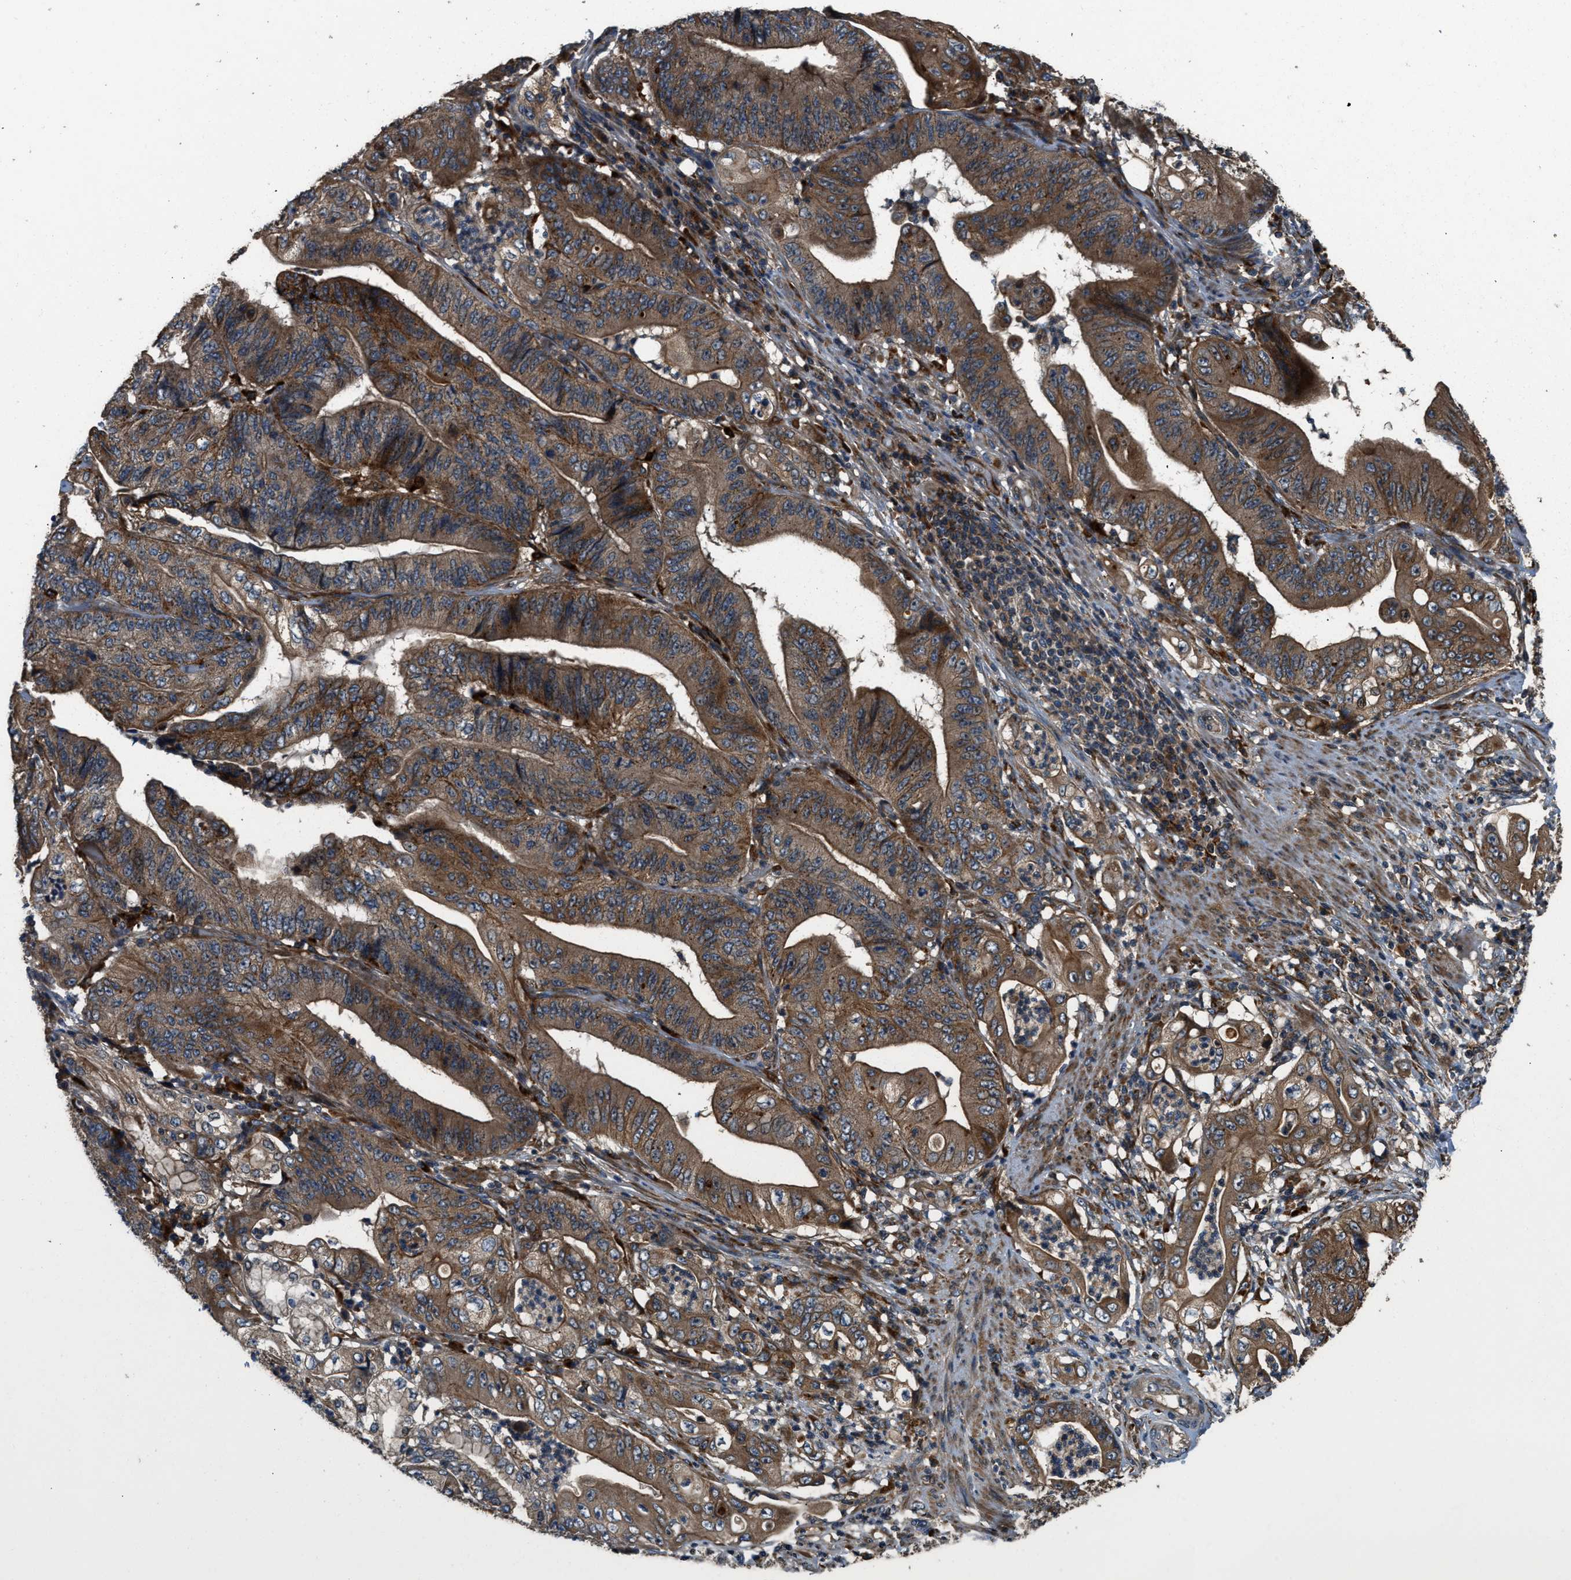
{"staining": {"intensity": "moderate", "quantity": ">75%", "location": "cytoplasmic/membranous"}, "tissue": "stomach cancer", "cell_type": "Tumor cells", "image_type": "cancer", "snomed": [{"axis": "morphology", "description": "Adenocarcinoma, NOS"}, {"axis": "topography", "description": "Stomach"}], "caption": "Protein staining of stomach cancer tissue exhibits moderate cytoplasmic/membranous expression in approximately >75% of tumor cells.", "gene": "GGH", "patient": {"sex": "female", "age": 73}}